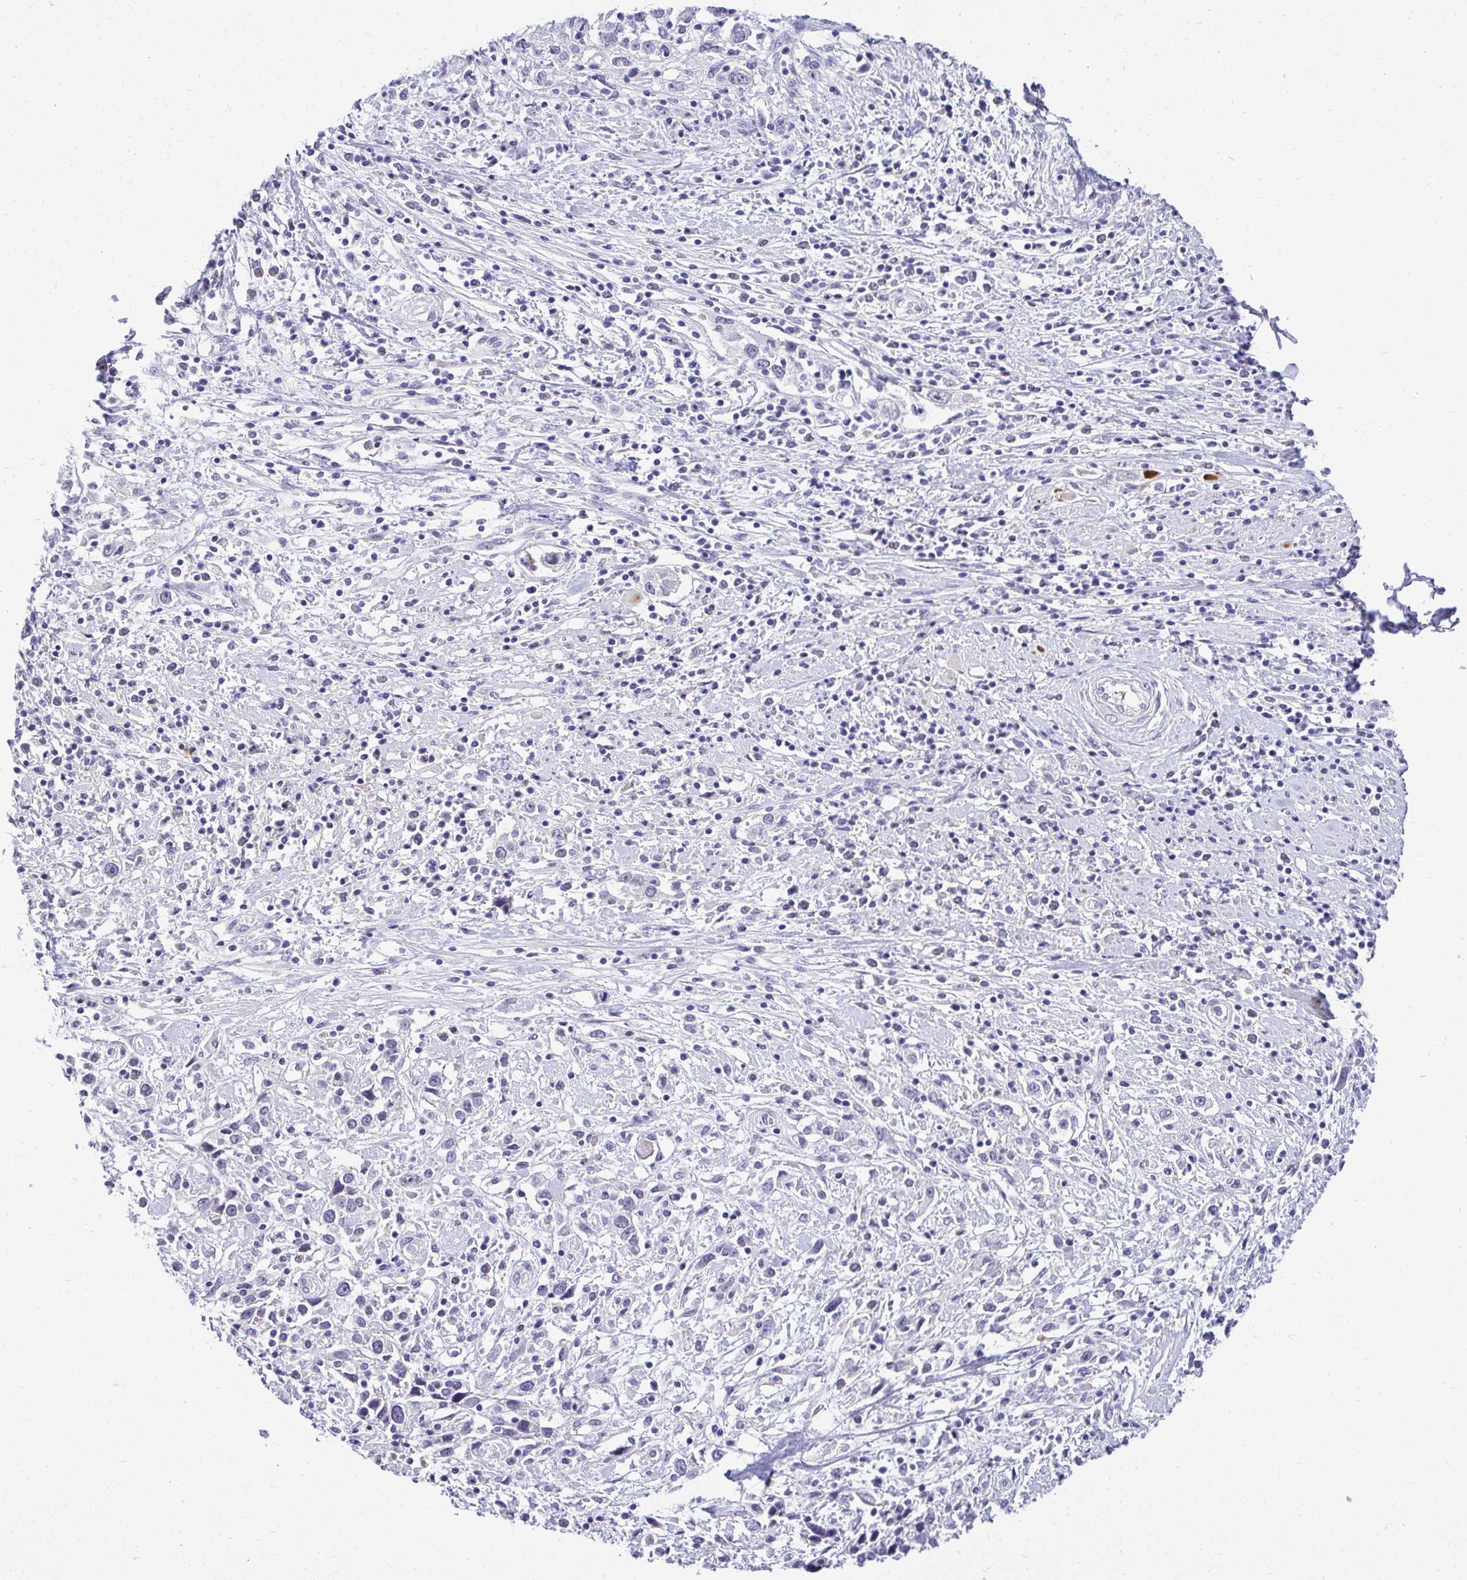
{"staining": {"intensity": "negative", "quantity": "none", "location": "none"}, "tissue": "cervical cancer", "cell_type": "Tumor cells", "image_type": "cancer", "snomed": [{"axis": "morphology", "description": "Adenocarcinoma, NOS"}, {"axis": "topography", "description": "Cervix"}], "caption": "IHC of adenocarcinoma (cervical) demonstrates no expression in tumor cells. (DAB (3,3'-diaminobenzidine) IHC, high magnification).", "gene": "ZSWIM9", "patient": {"sex": "female", "age": 40}}